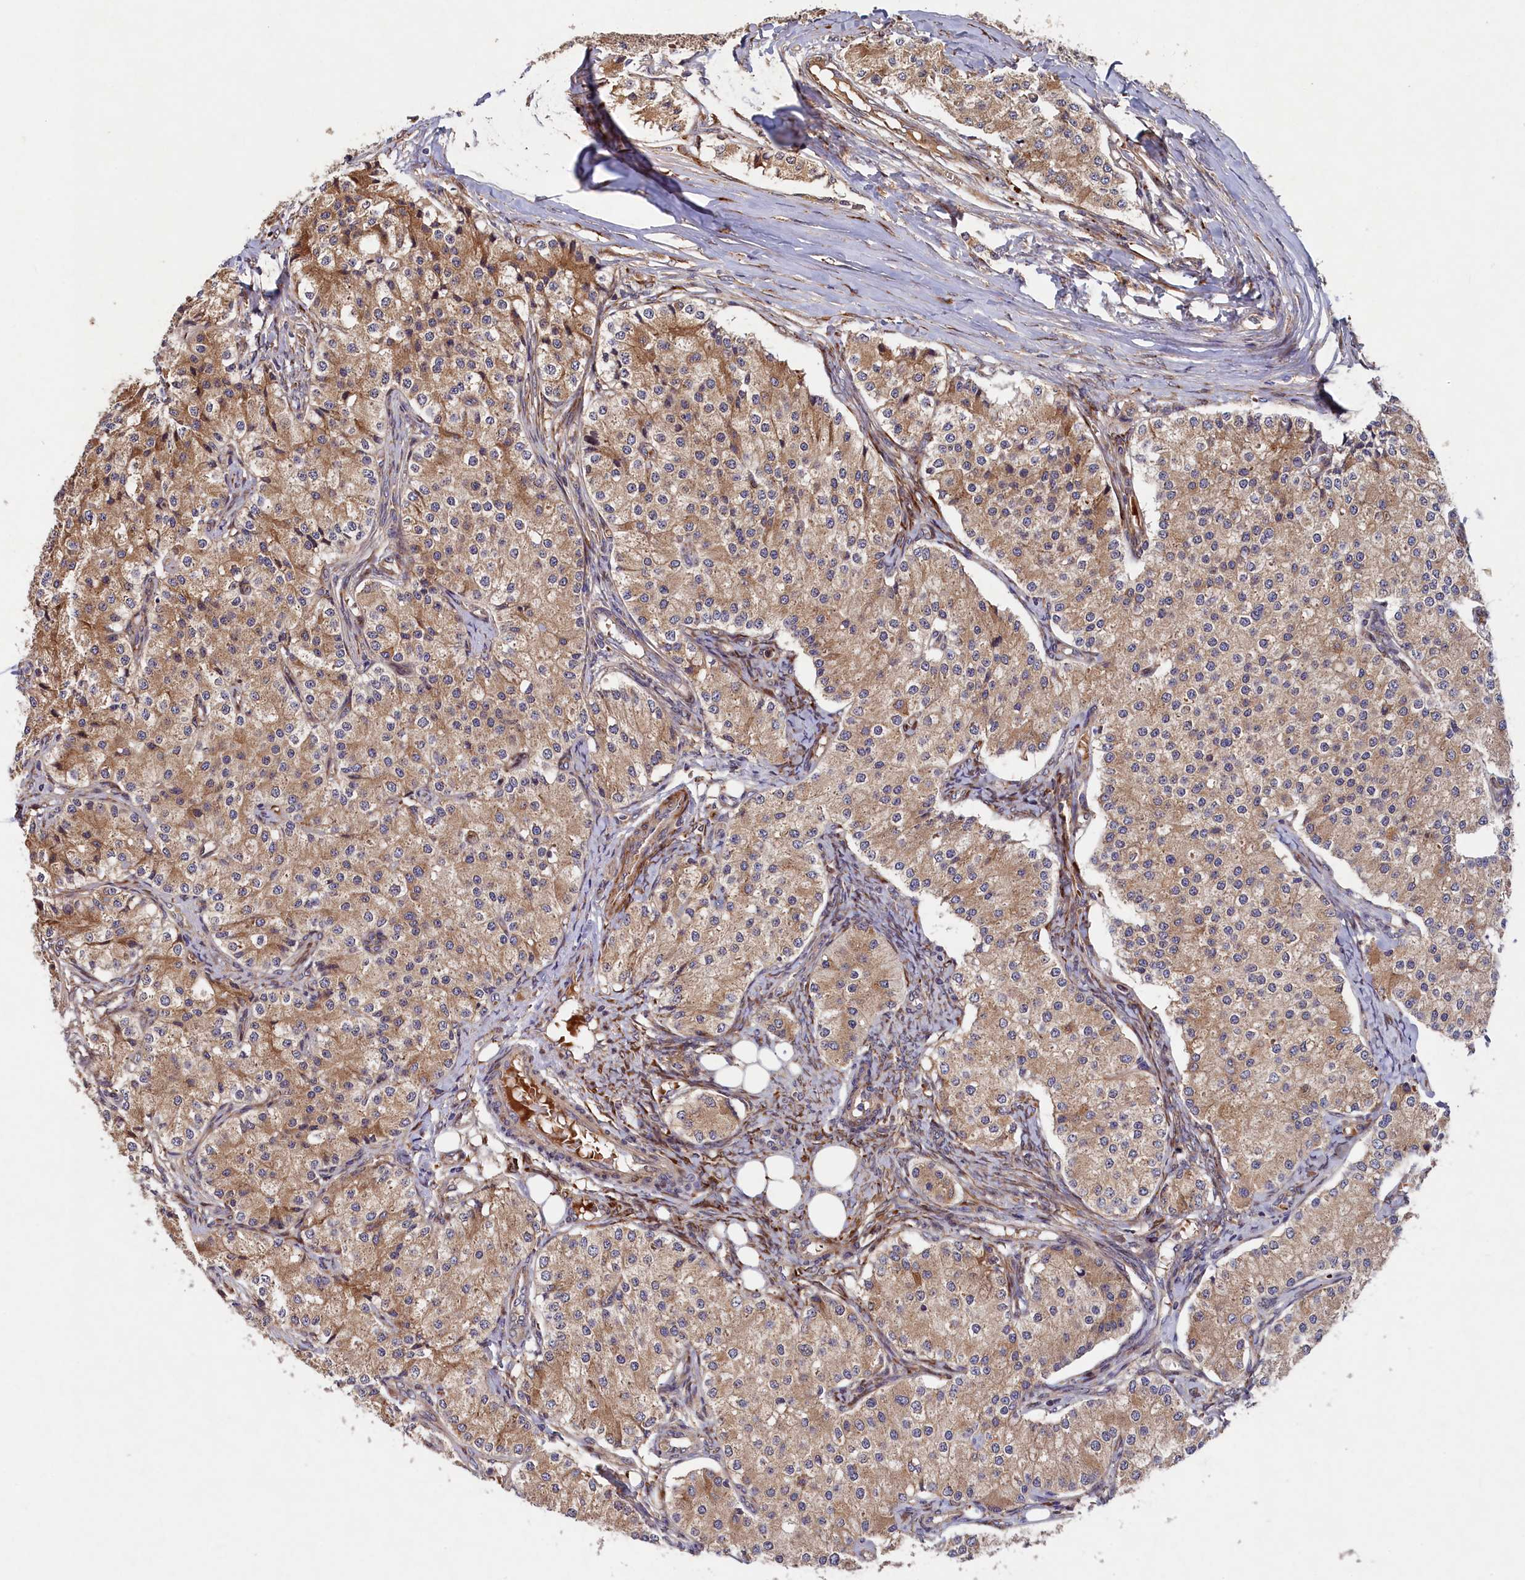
{"staining": {"intensity": "moderate", "quantity": ">75%", "location": "cytoplasmic/membranous"}, "tissue": "carcinoid", "cell_type": "Tumor cells", "image_type": "cancer", "snomed": [{"axis": "morphology", "description": "Carcinoid, malignant, NOS"}, {"axis": "topography", "description": "Colon"}], "caption": "Immunohistochemical staining of carcinoid exhibits moderate cytoplasmic/membranous protein expression in about >75% of tumor cells.", "gene": "ARRDC4", "patient": {"sex": "female", "age": 52}}